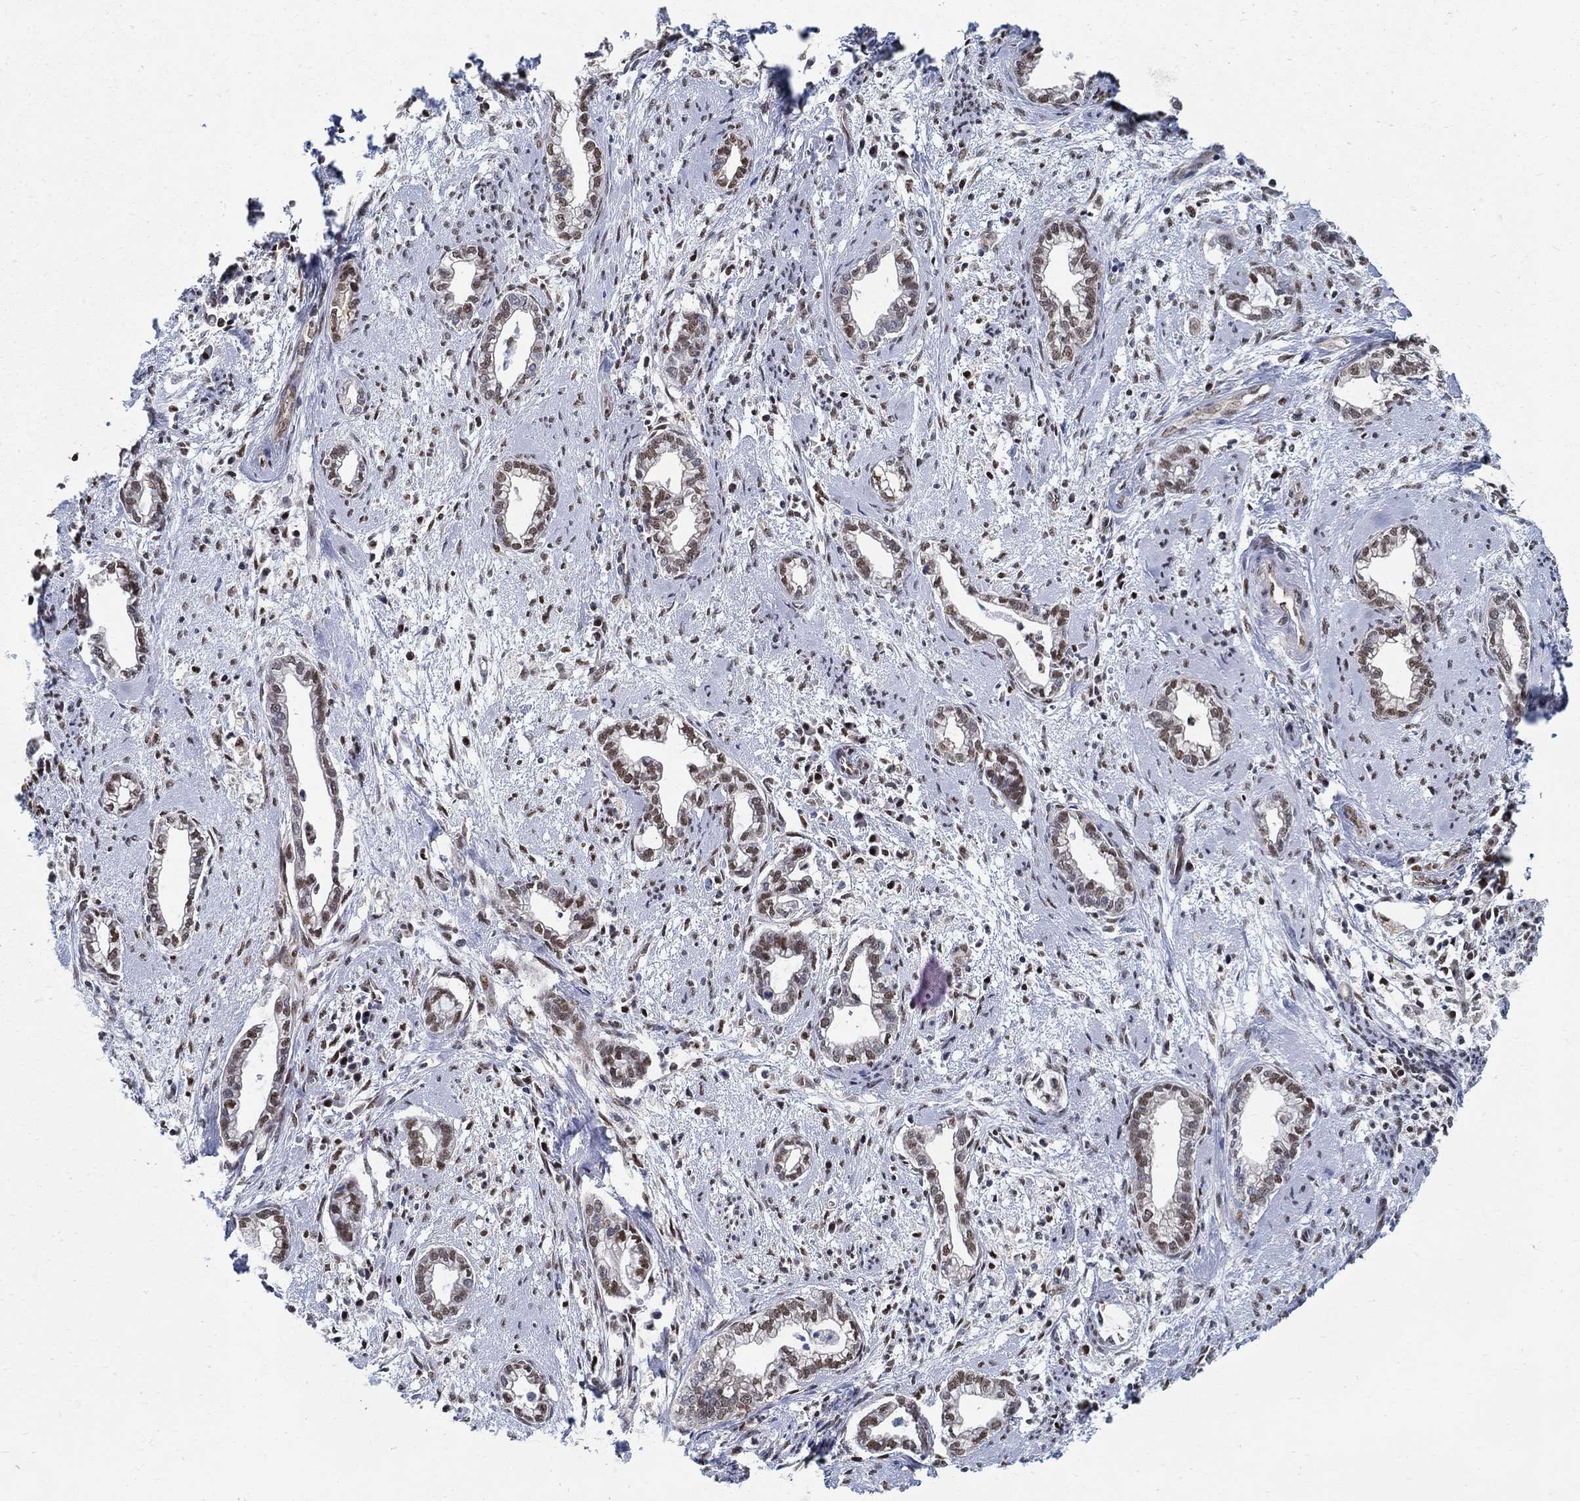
{"staining": {"intensity": "strong", "quantity": ">75%", "location": "nuclear"}, "tissue": "cervical cancer", "cell_type": "Tumor cells", "image_type": "cancer", "snomed": [{"axis": "morphology", "description": "Adenocarcinoma, NOS"}, {"axis": "topography", "description": "Cervix"}], "caption": "High-magnification brightfield microscopy of cervical cancer (adenocarcinoma) stained with DAB (3,3'-diaminobenzidine) (brown) and counterstained with hematoxylin (blue). tumor cells exhibit strong nuclear staining is present in approximately>75% of cells.", "gene": "ZNF594", "patient": {"sex": "female", "age": 62}}